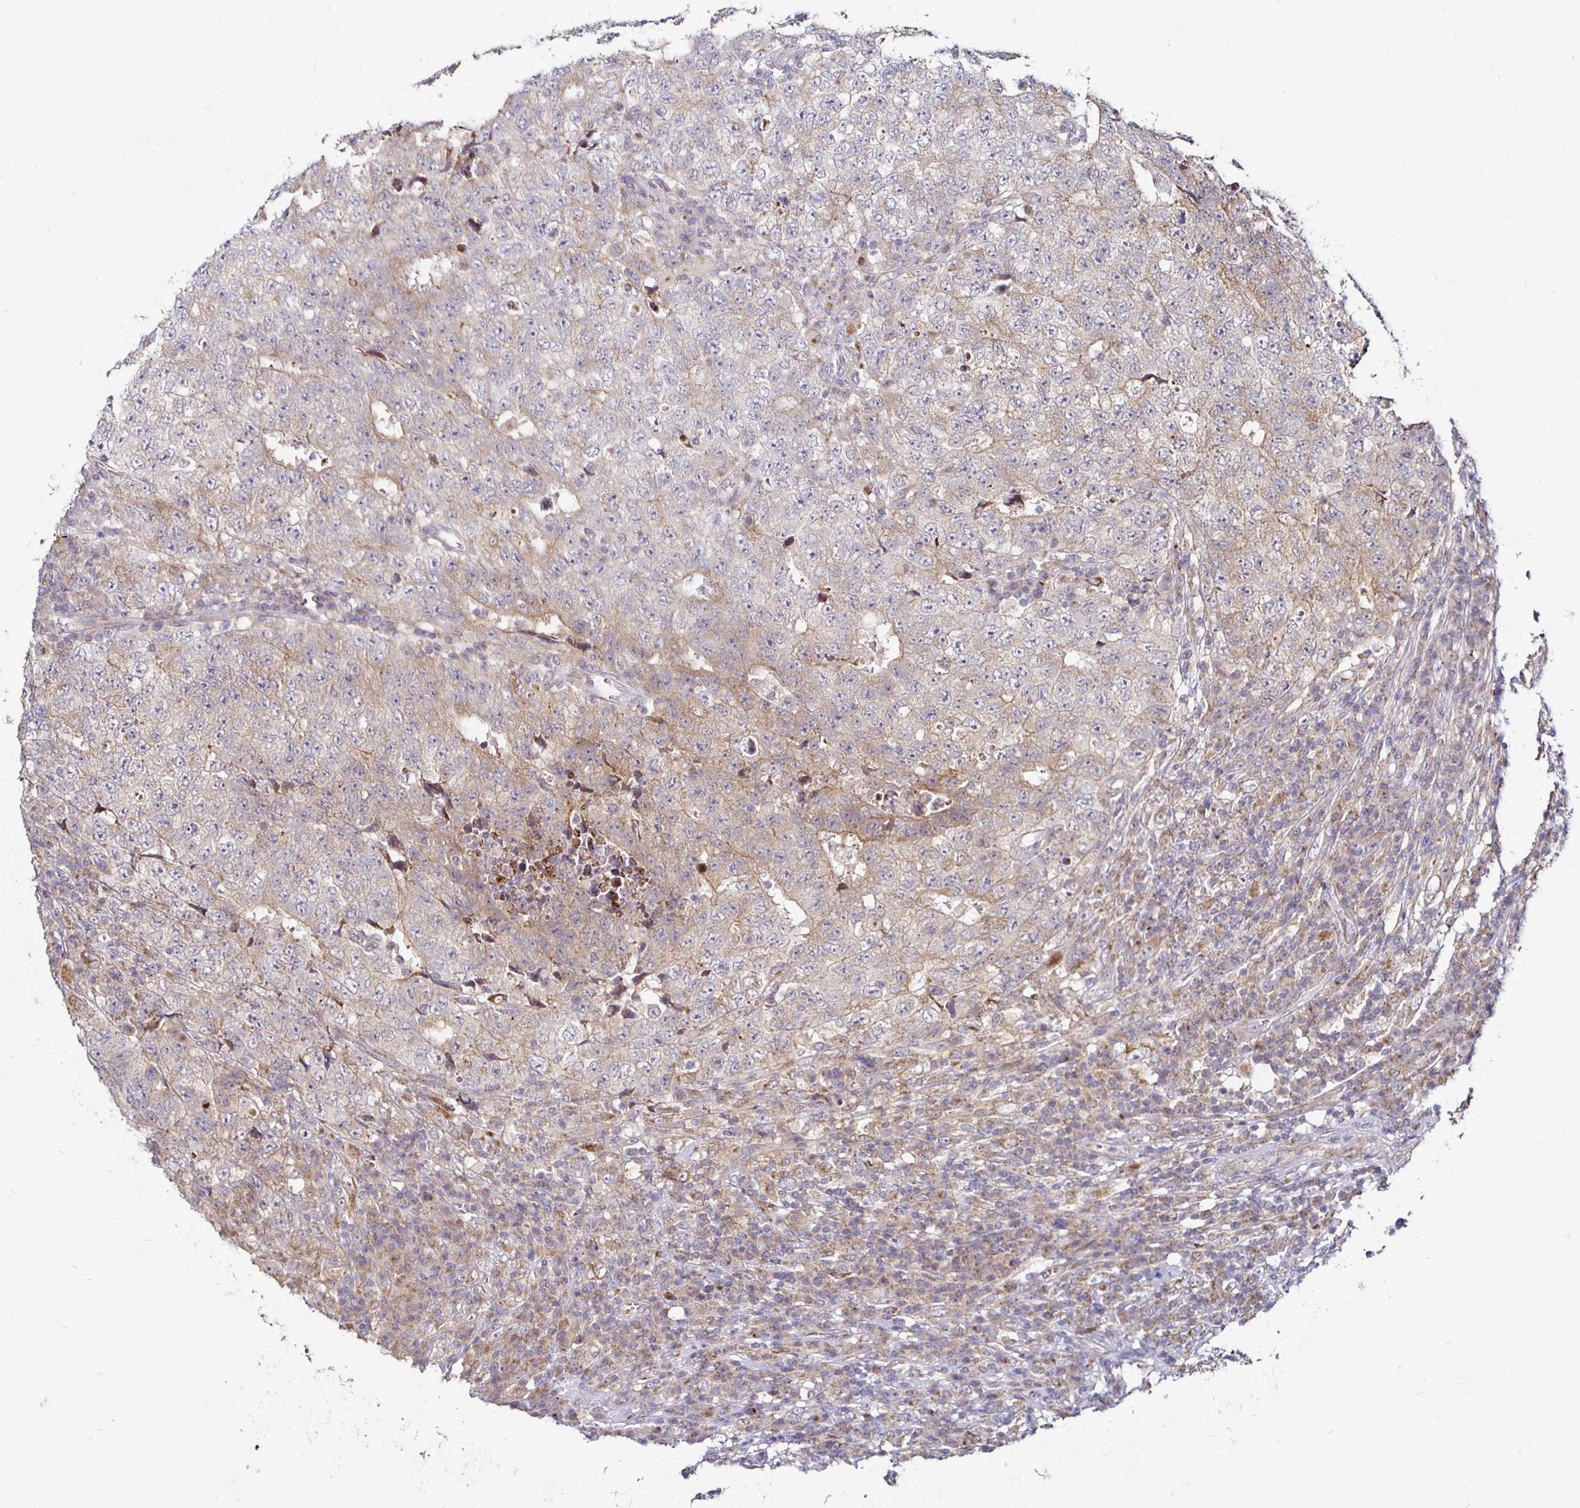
{"staining": {"intensity": "weak", "quantity": "25%-75%", "location": "cytoplasmic/membranous"}, "tissue": "testis cancer", "cell_type": "Tumor cells", "image_type": "cancer", "snomed": [{"axis": "morphology", "description": "Necrosis, NOS"}, {"axis": "morphology", "description": "Carcinoma, Embryonal, NOS"}, {"axis": "topography", "description": "Testis"}], "caption": "Immunohistochemistry micrograph of human embryonal carcinoma (testis) stained for a protein (brown), which displays low levels of weak cytoplasmic/membranous positivity in about 25%-75% of tumor cells.", "gene": "ATG3", "patient": {"sex": "male", "age": 19}}